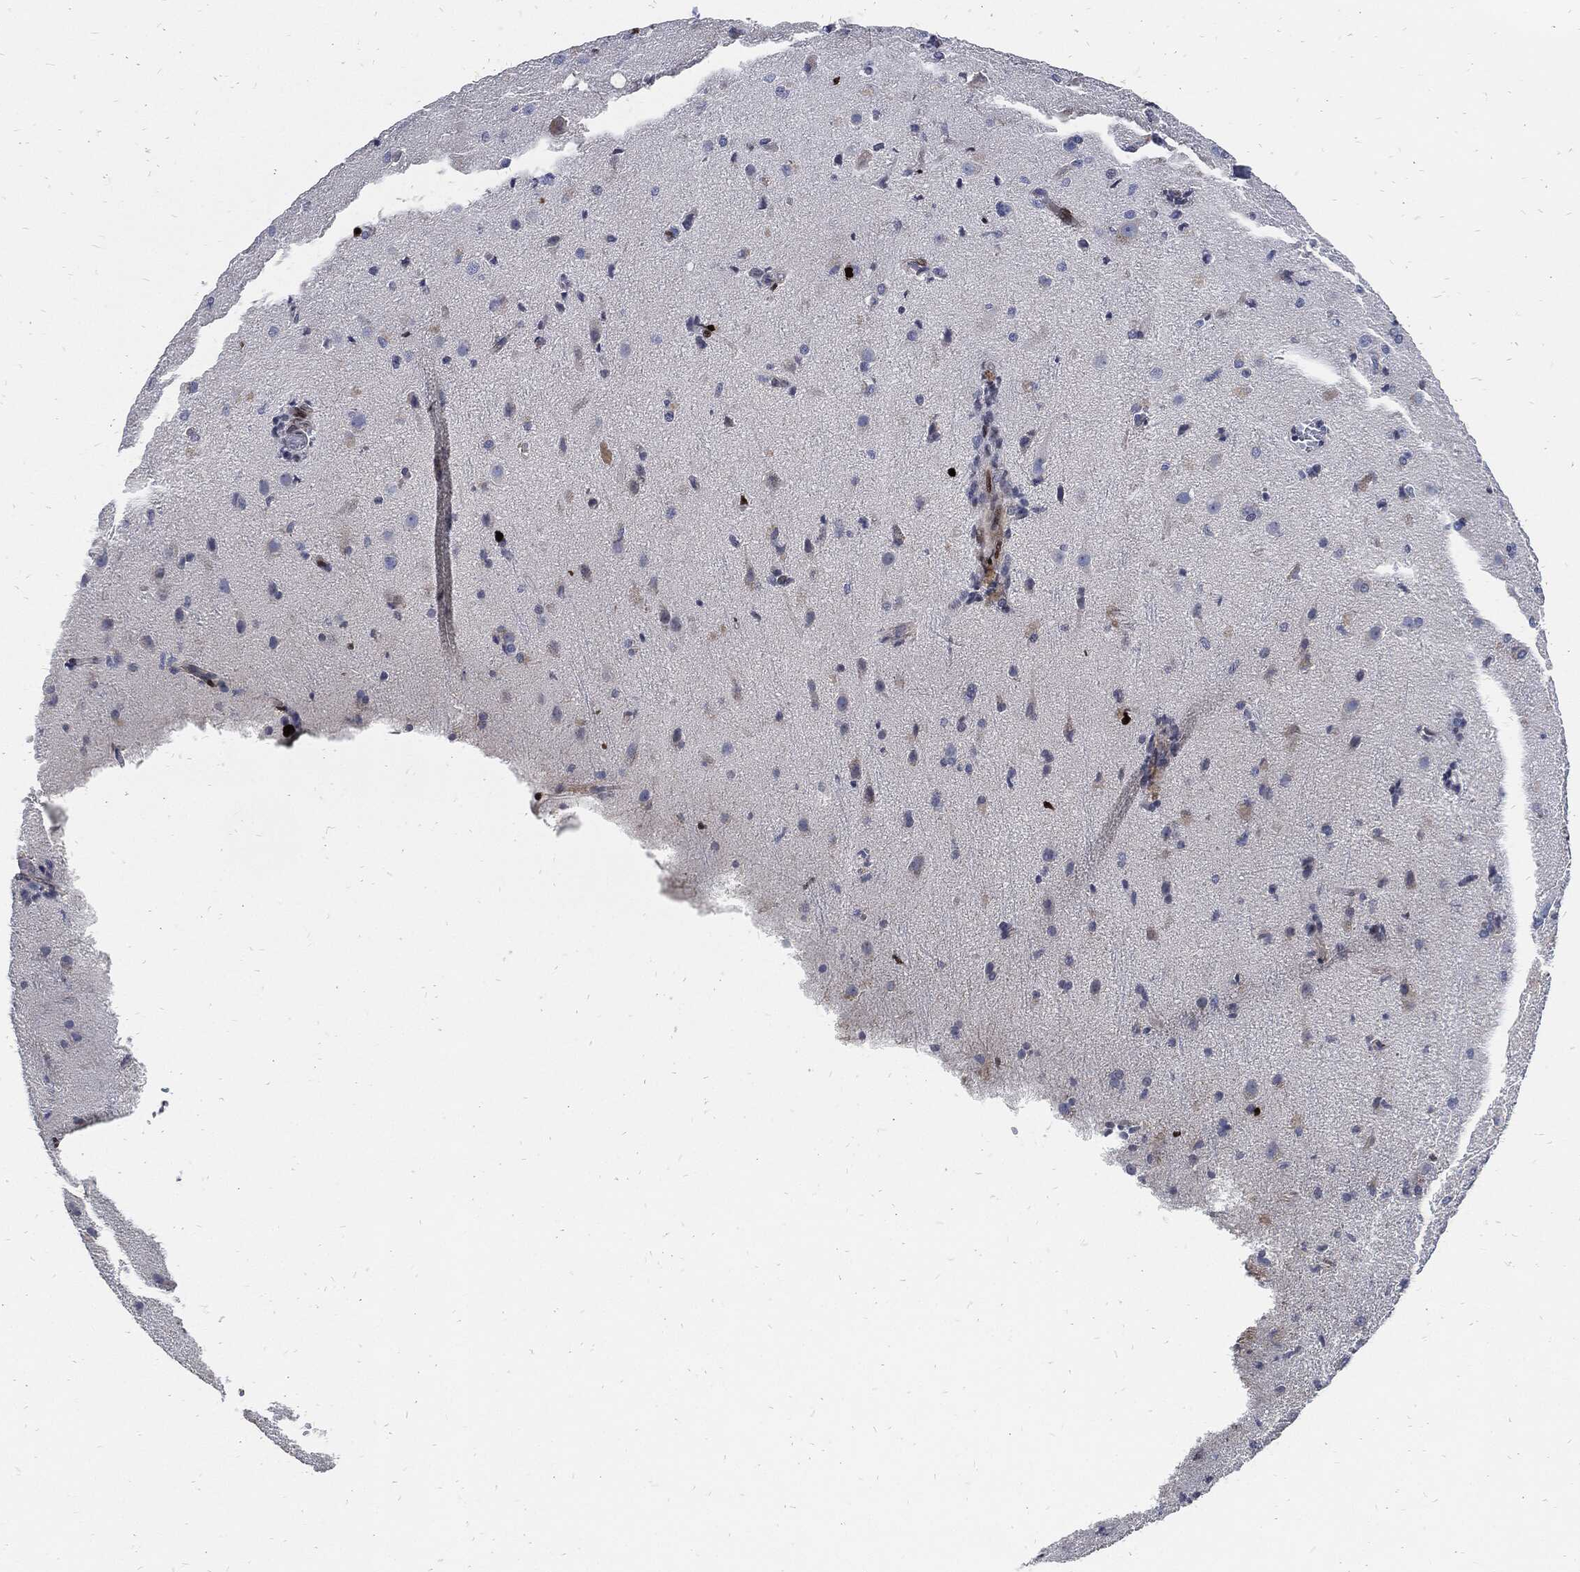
{"staining": {"intensity": "strong", "quantity": "<25%", "location": "nuclear"}, "tissue": "glioma", "cell_type": "Tumor cells", "image_type": "cancer", "snomed": [{"axis": "morphology", "description": "Glioma, malignant, High grade"}, {"axis": "topography", "description": "Brain"}], "caption": "This micrograph displays immunohistochemistry (IHC) staining of glioma, with medium strong nuclear positivity in about <25% of tumor cells.", "gene": "MKI67", "patient": {"sex": "male", "age": 68}}